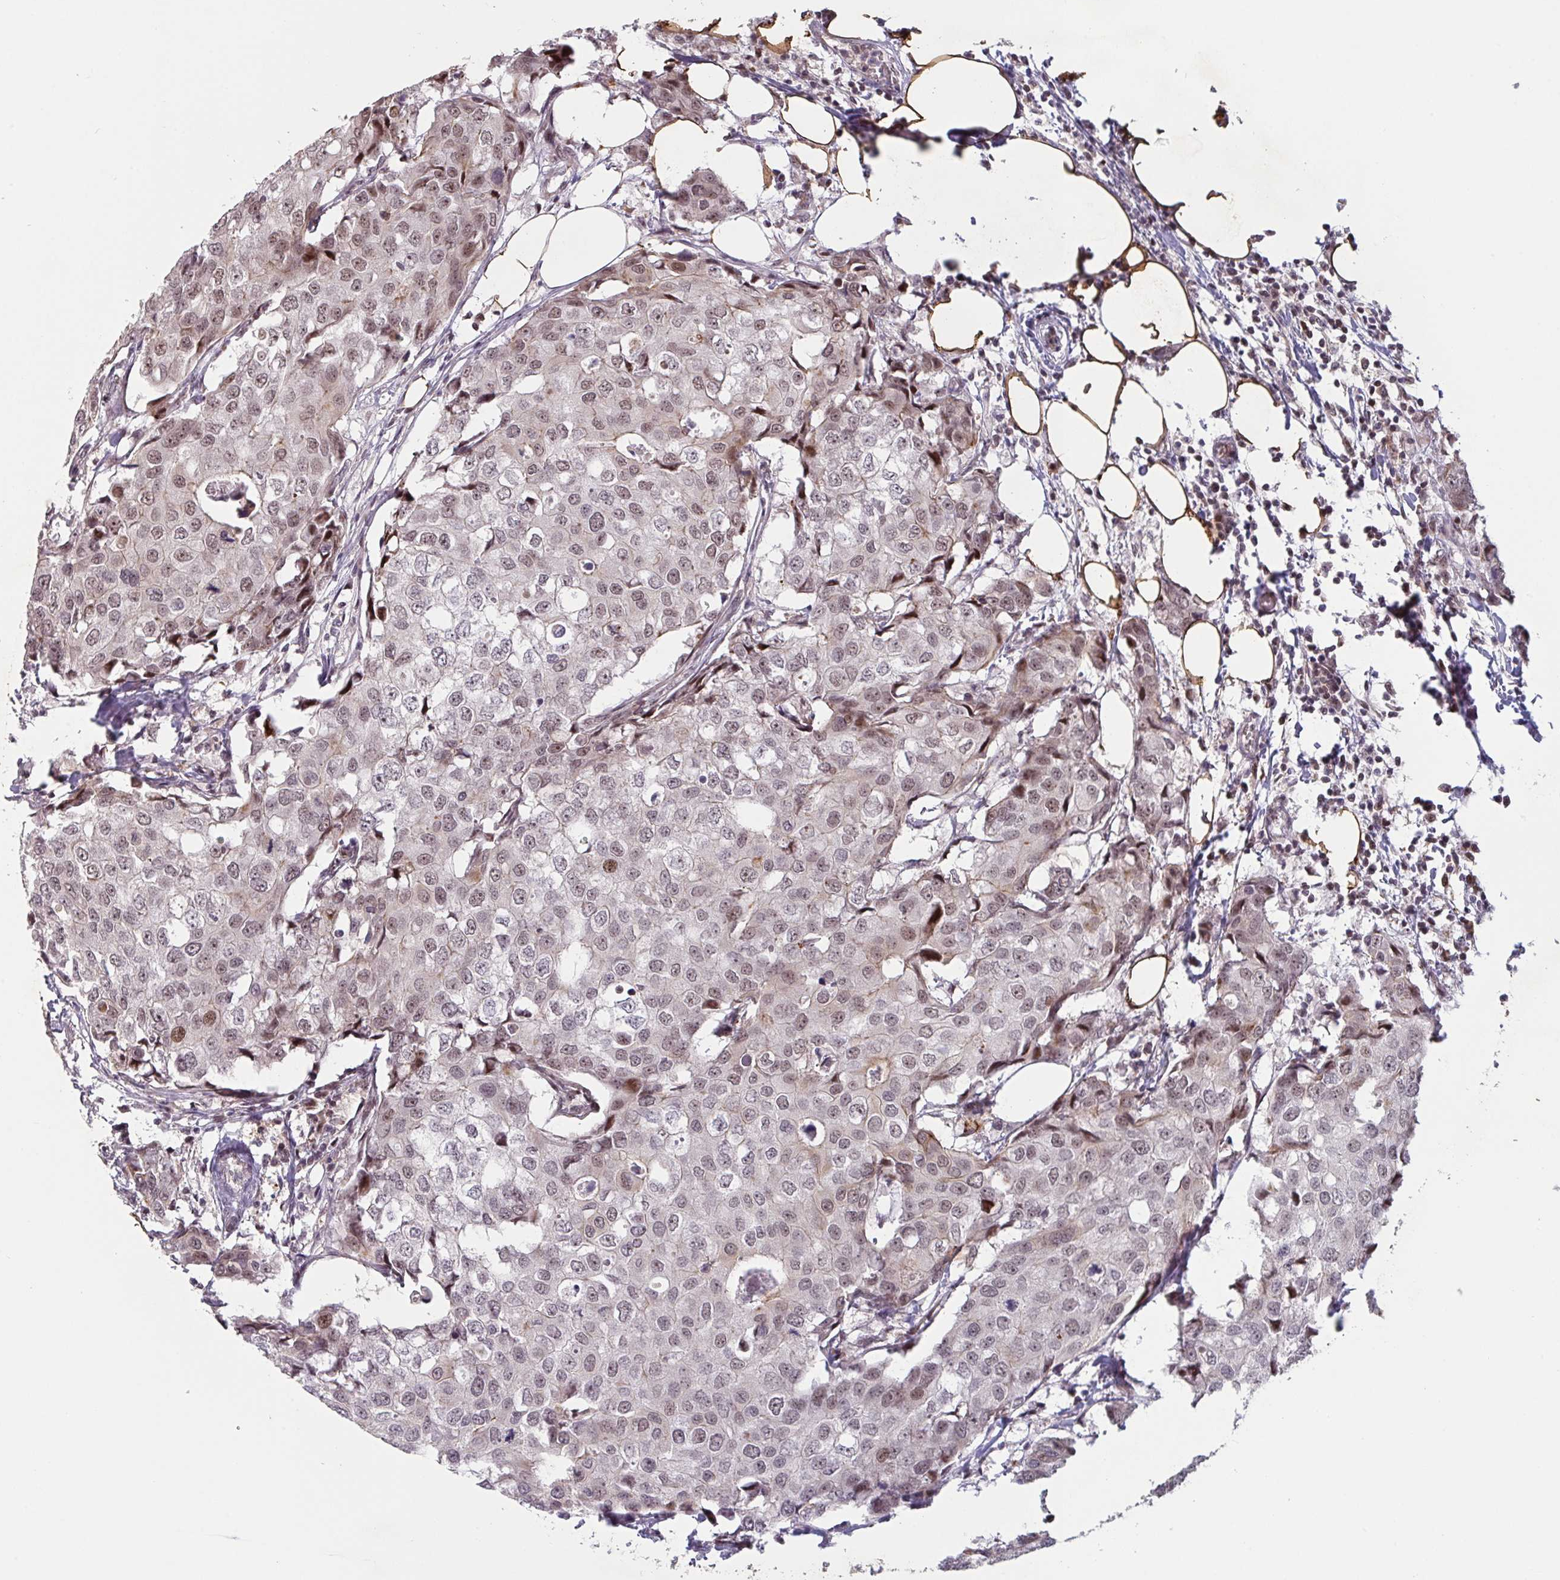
{"staining": {"intensity": "weak", "quantity": "25%-75%", "location": "cytoplasmic/membranous,nuclear"}, "tissue": "breast cancer", "cell_type": "Tumor cells", "image_type": "cancer", "snomed": [{"axis": "morphology", "description": "Duct carcinoma"}, {"axis": "topography", "description": "Breast"}], "caption": "Immunohistochemistry staining of breast cancer, which shows low levels of weak cytoplasmic/membranous and nuclear expression in approximately 25%-75% of tumor cells indicating weak cytoplasmic/membranous and nuclear protein positivity. The staining was performed using DAB (3,3'-diaminobenzidine) (brown) for protein detection and nuclei were counterstained in hematoxylin (blue).", "gene": "NLRP13", "patient": {"sex": "female", "age": 27}}